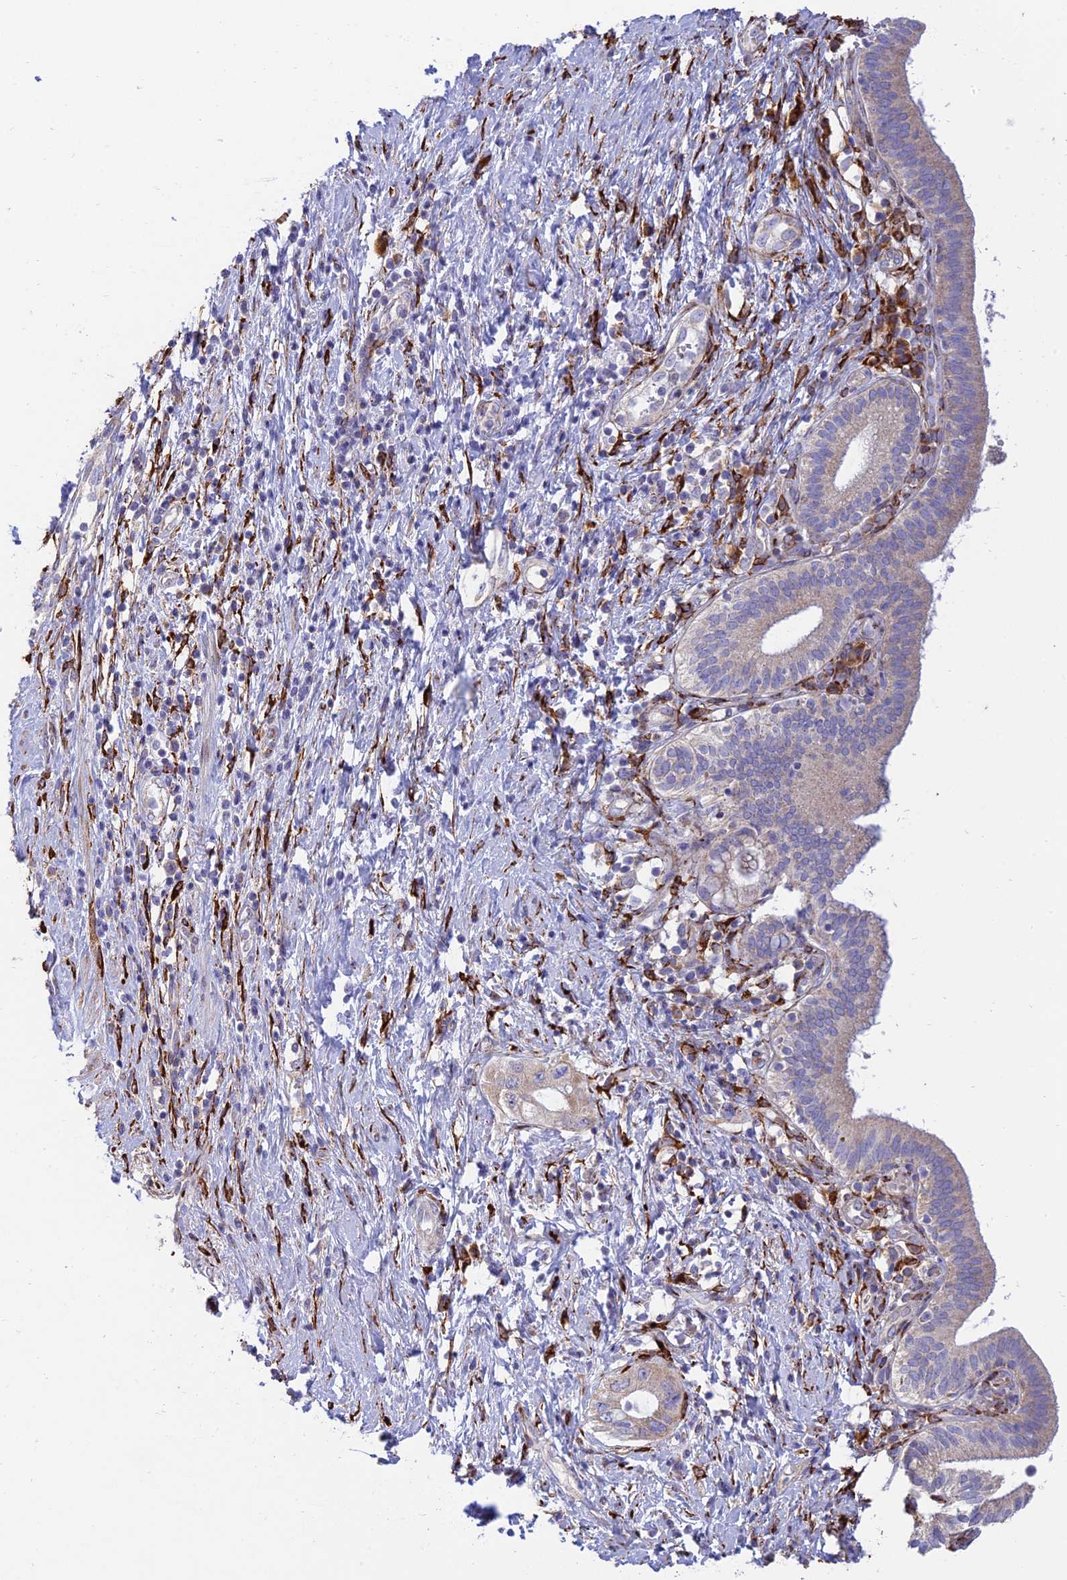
{"staining": {"intensity": "negative", "quantity": "none", "location": "none"}, "tissue": "pancreatic cancer", "cell_type": "Tumor cells", "image_type": "cancer", "snomed": [{"axis": "morphology", "description": "Adenocarcinoma, NOS"}, {"axis": "topography", "description": "Pancreas"}], "caption": "The histopathology image reveals no staining of tumor cells in pancreatic cancer (adenocarcinoma).", "gene": "RCN3", "patient": {"sex": "female", "age": 73}}